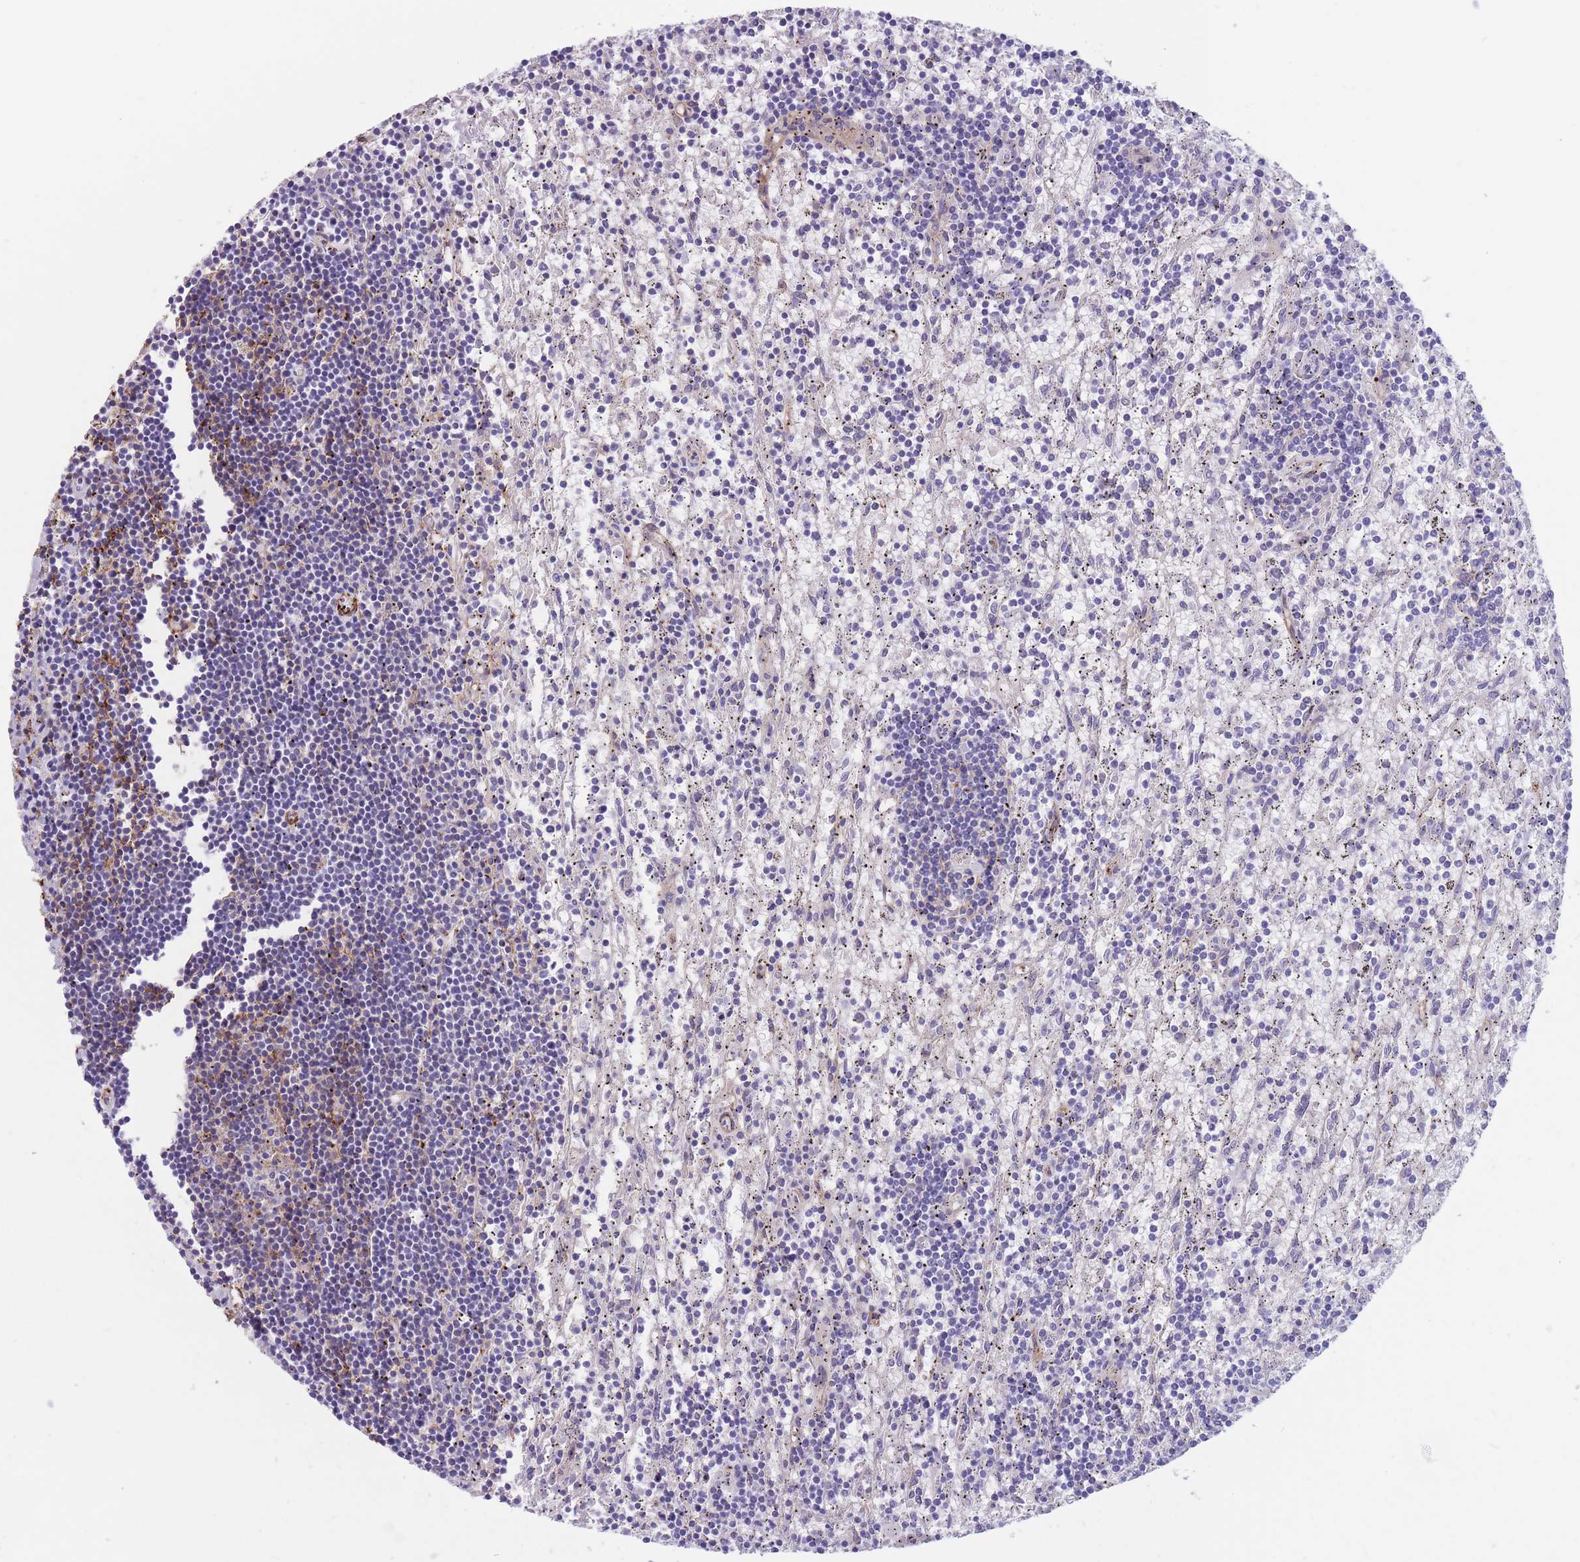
{"staining": {"intensity": "negative", "quantity": "none", "location": "none"}, "tissue": "lymphoma", "cell_type": "Tumor cells", "image_type": "cancer", "snomed": [{"axis": "morphology", "description": "Malignant lymphoma, non-Hodgkin's type, Low grade"}, {"axis": "topography", "description": "Spleen"}], "caption": "Lymphoma stained for a protein using IHC reveals no positivity tumor cells.", "gene": "DPYD", "patient": {"sex": "male", "age": 76}}